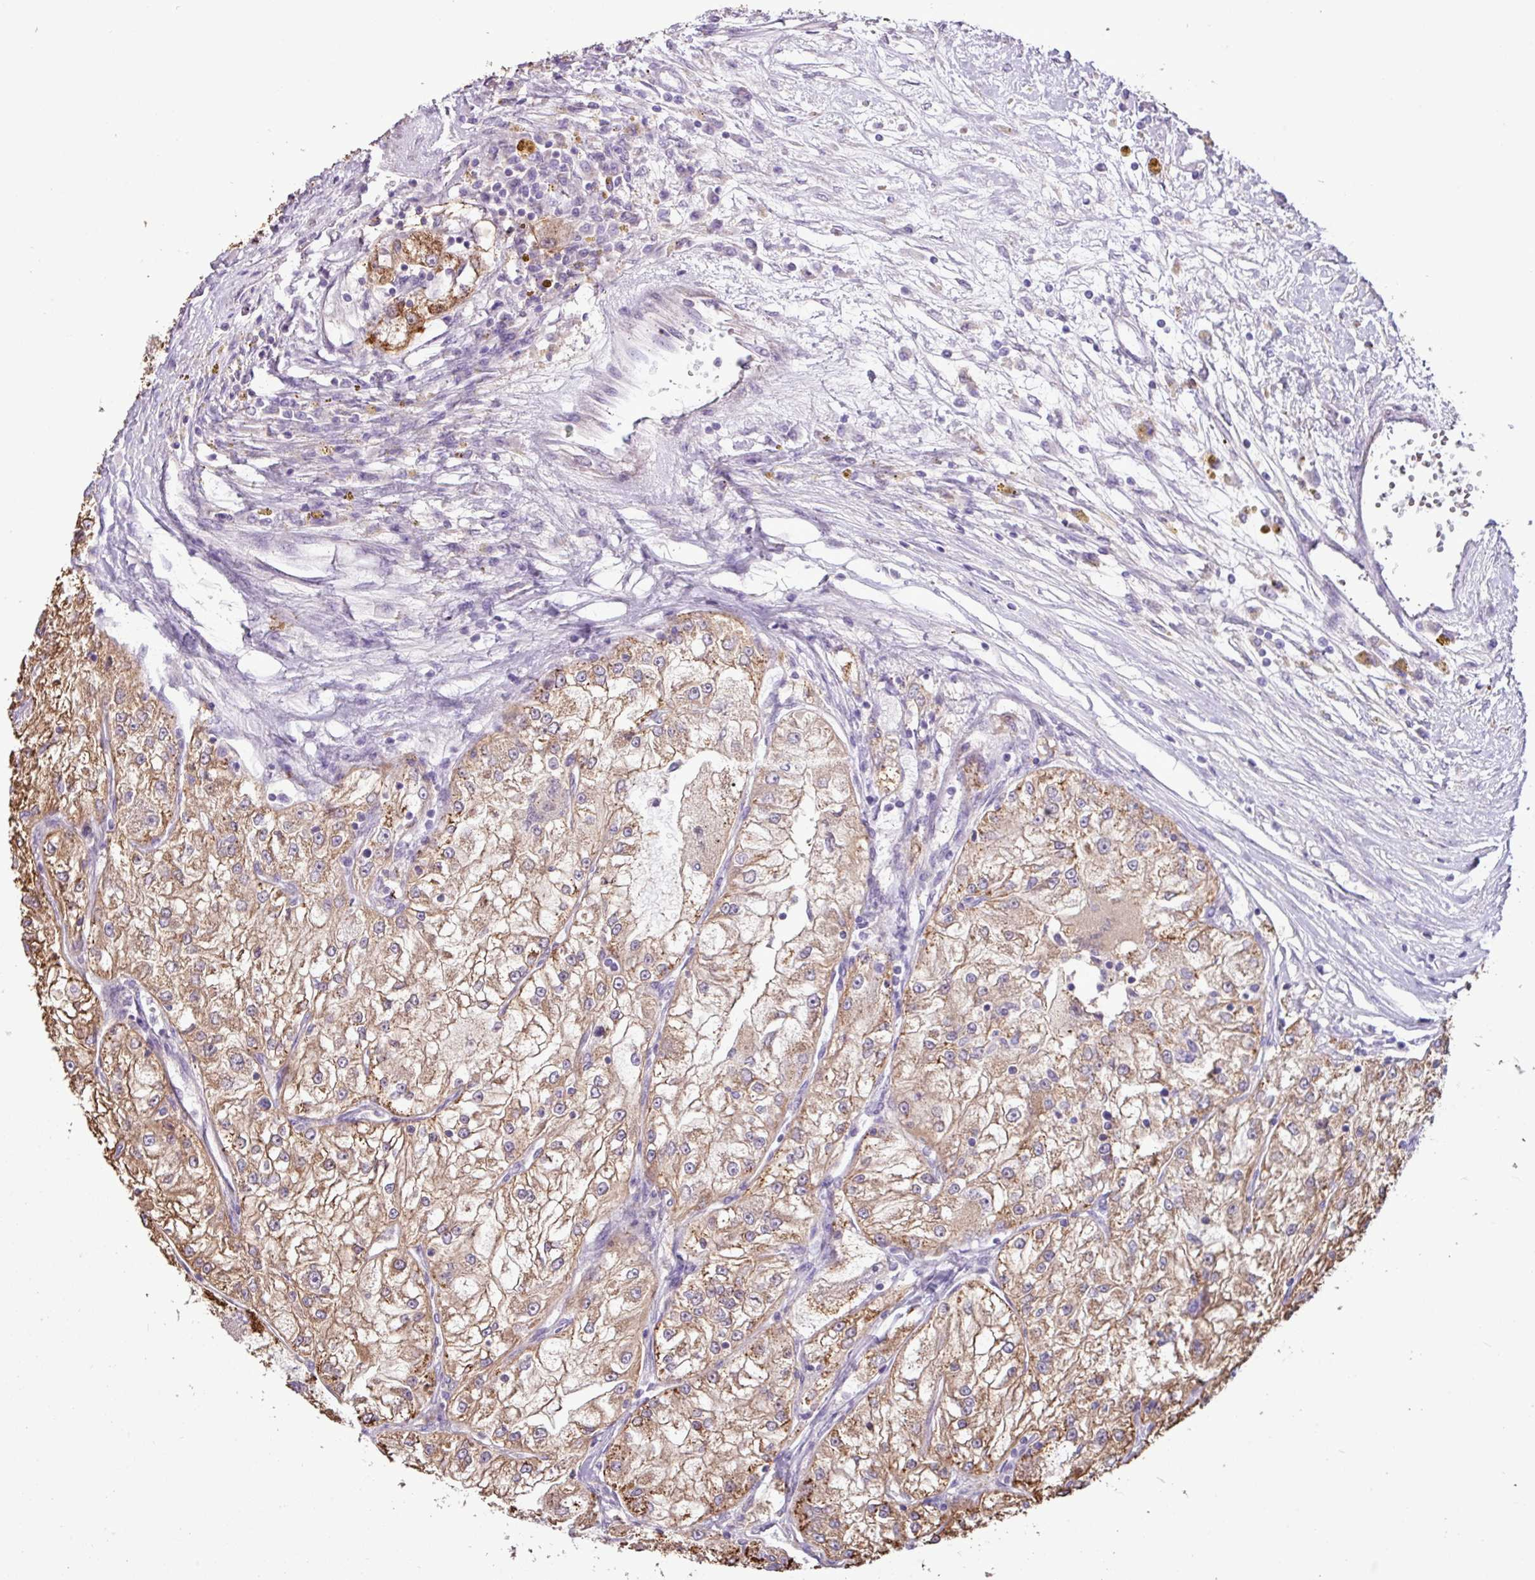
{"staining": {"intensity": "moderate", "quantity": "25%-75%", "location": "cytoplasmic/membranous"}, "tissue": "renal cancer", "cell_type": "Tumor cells", "image_type": "cancer", "snomed": [{"axis": "morphology", "description": "Adenocarcinoma, NOS"}, {"axis": "topography", "description": "Kidney"}], "caption": "Immunohistochemical staining of renal cancer (adenocarcinoma) reveals medium levels of moderate cytoplasmic/membranous protein positivity in approximately 25%-75% of tumor cells. (brown staining indicates protein expression, while blue staining denotes nuclei).", "gene": "PNLDC1", "patient": {"sex": "female", "age": 72}}